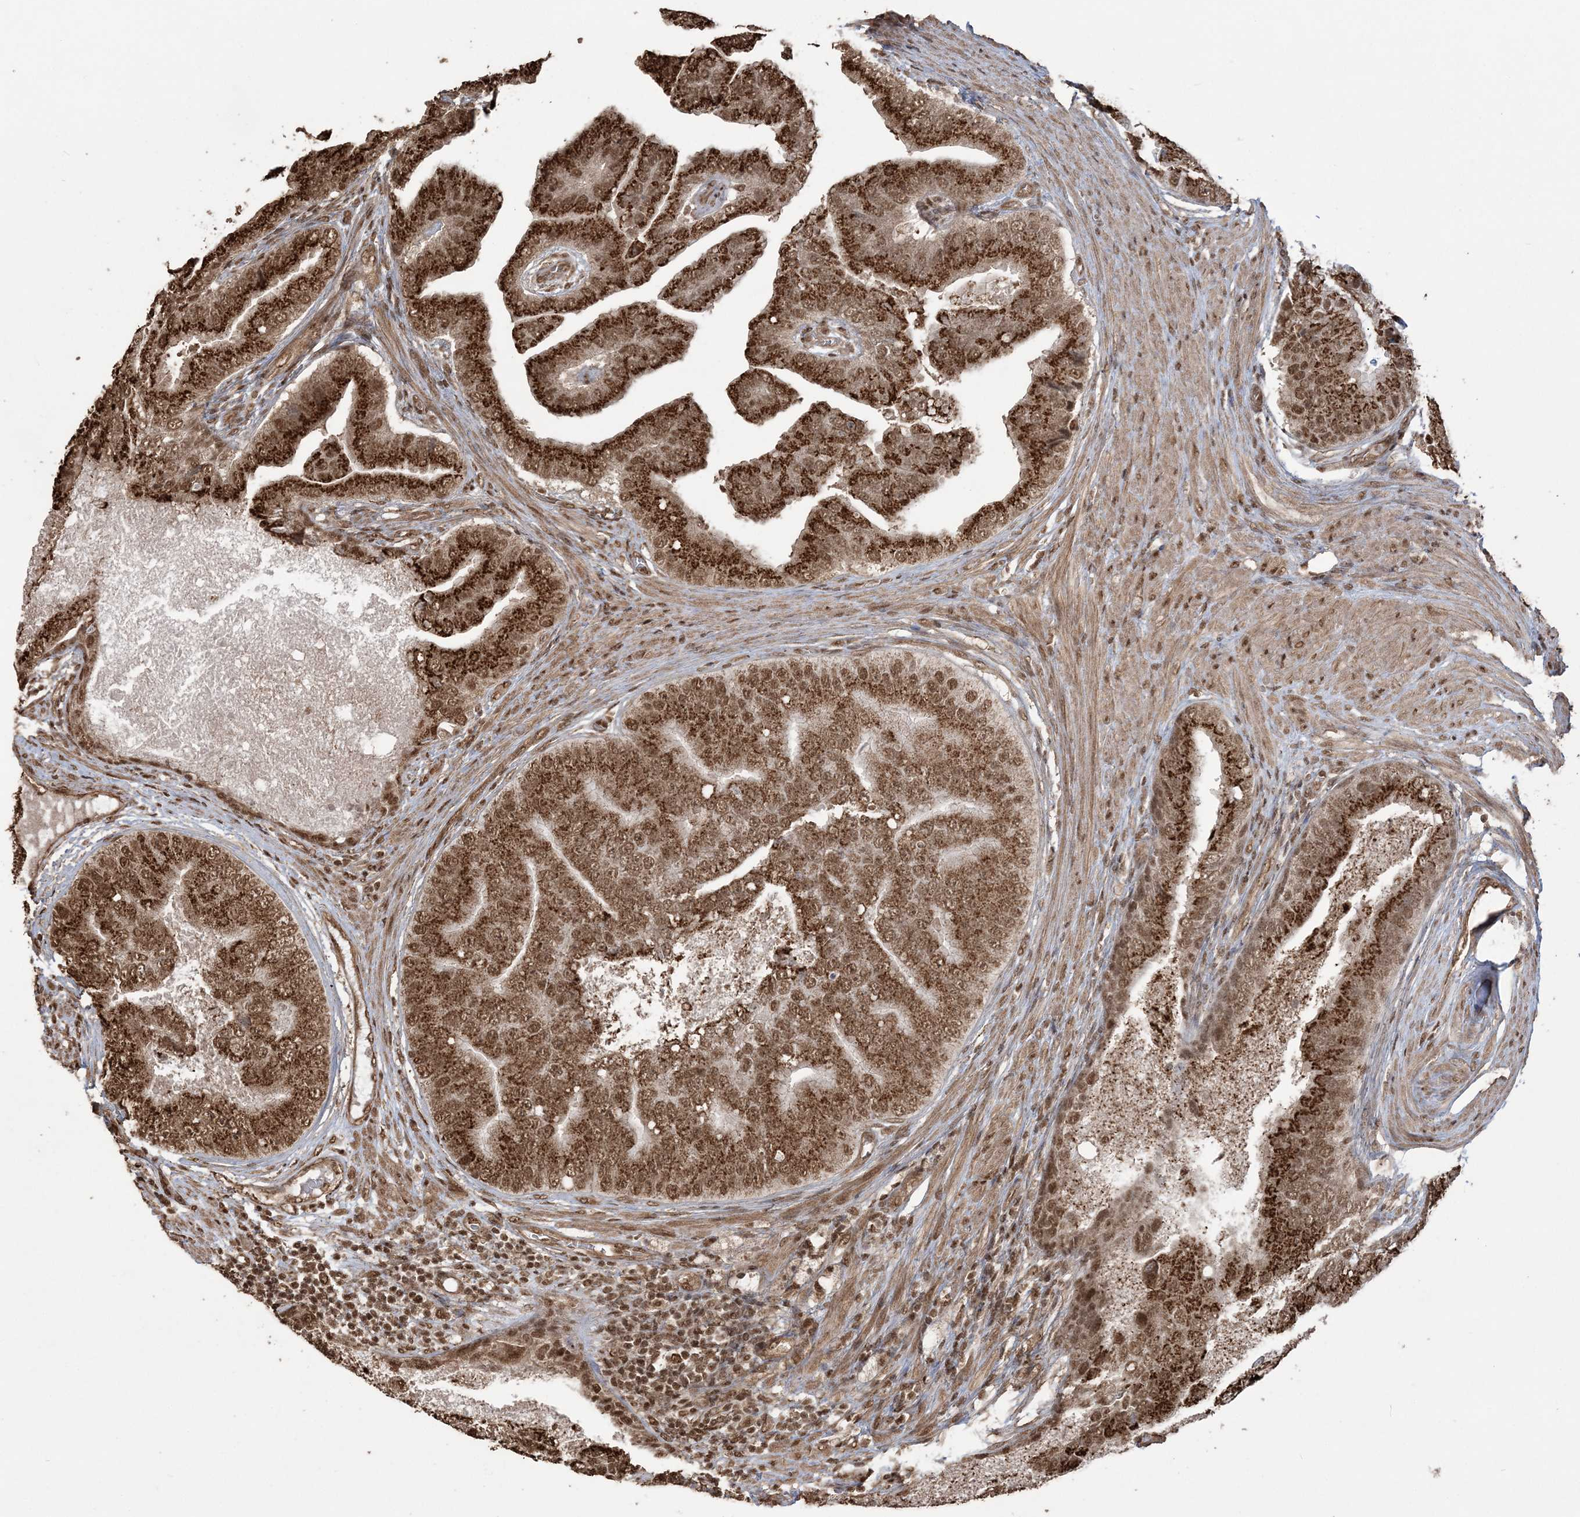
{"staining": {"intensity": "strong", "quantity": ">75%", "location": "cytoplasmic/membranous,nuclear"}, "tissue": "prostate cancer", "cell_type": "Tumor cells", "image_type": "cancer", "snomed": [{"axis": "morphology", "description": "Adenocarcinoma, High grade"}, {"axis": "topography", "description": "Prostate"}], "caption": "Protein analysis of prostate cancer (high-grade adenocarcinoma) tissue exhibits strong cytoplasmic/membranous and nuclear positivity in approximately >75% of tumor cells.", "gene": "ZNF839", "patient": {"sex": "male", "age": 70}}